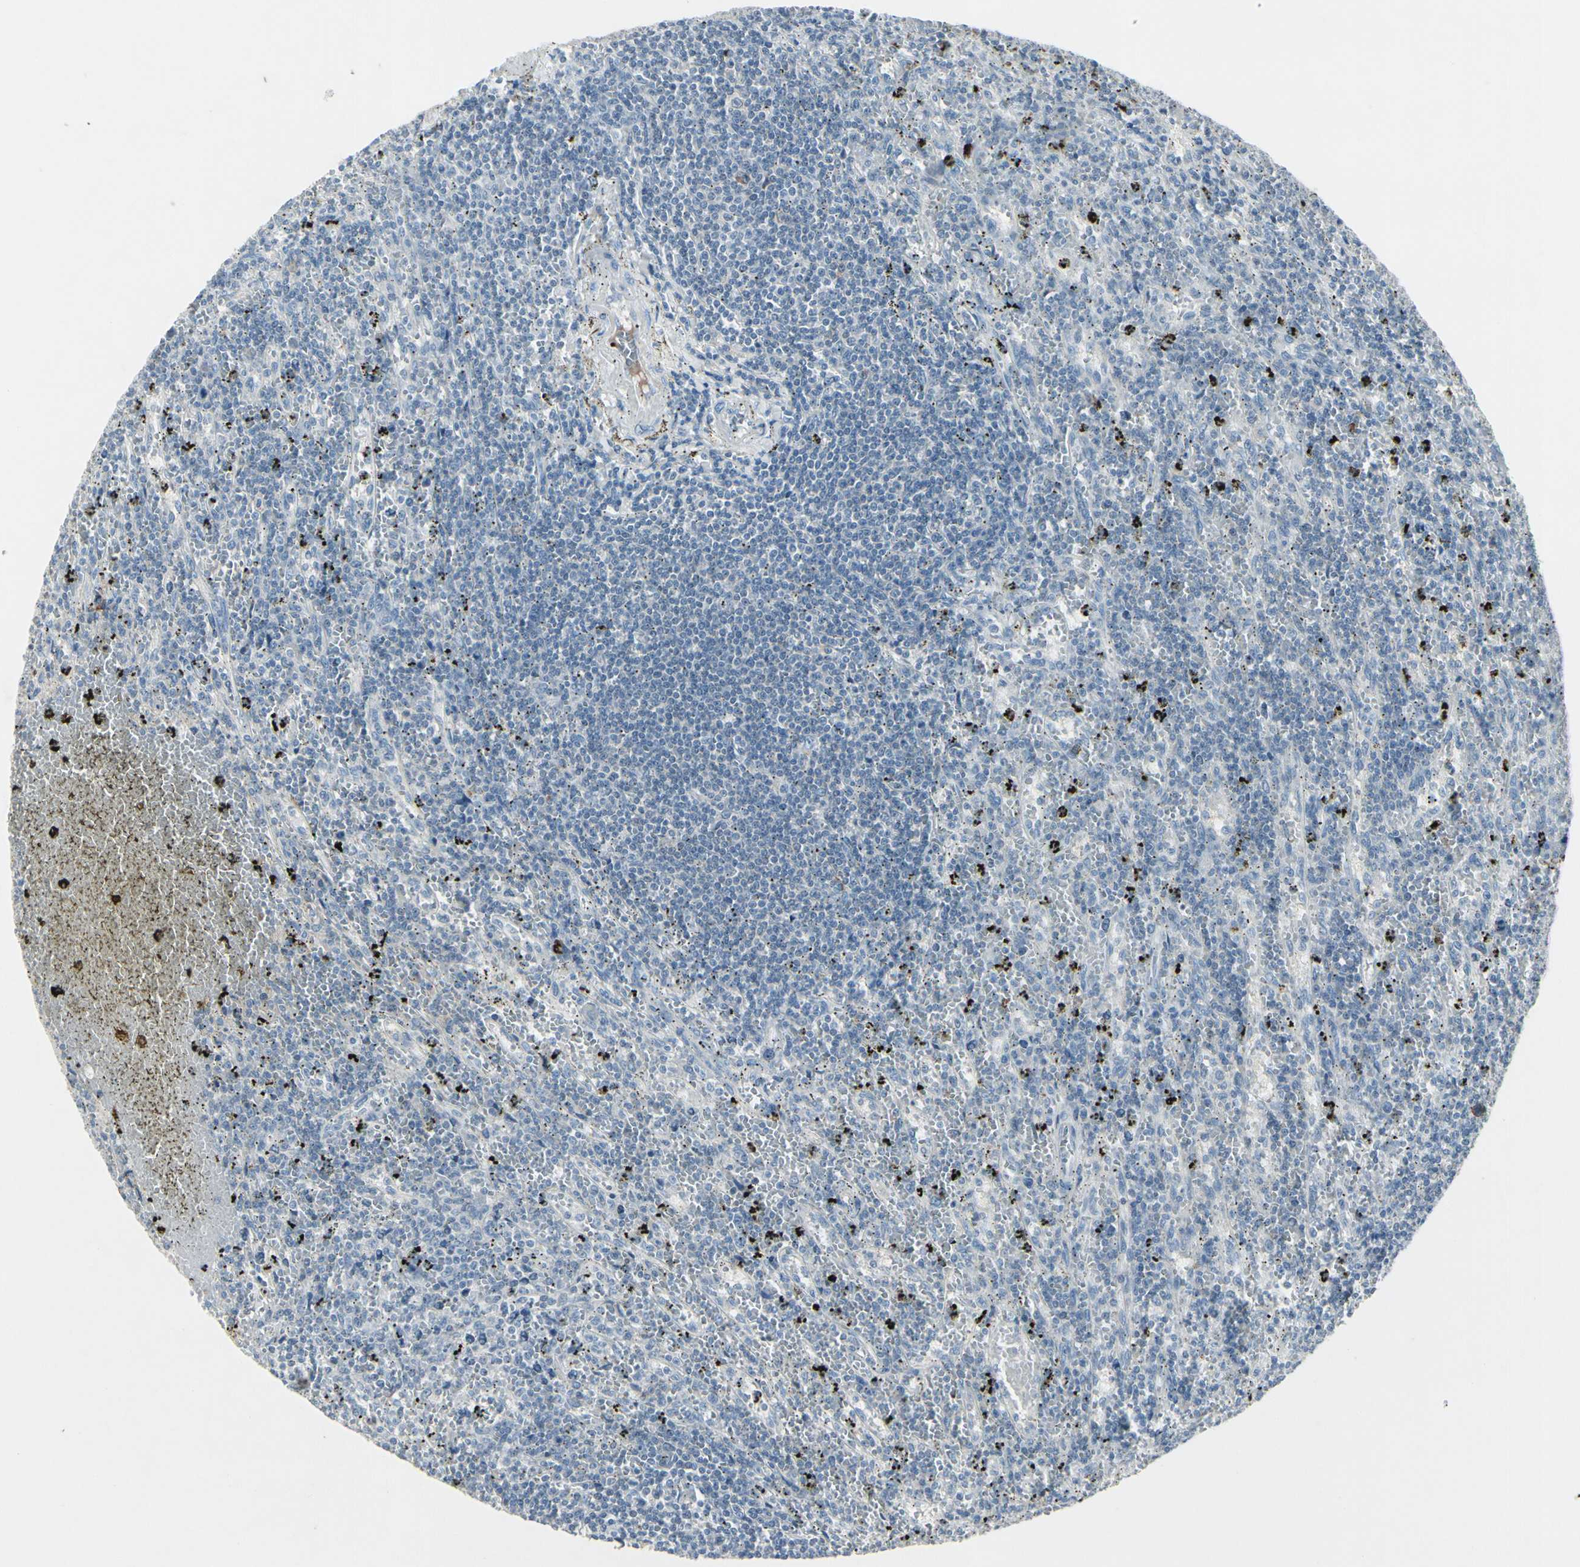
{"staining": {"intensity": "negative", "quantity": "none", "location": "none"}, "tissue": "lymphoma", "cell_type": "Tumor cells", "image_type": "cancer", "snomed": [{"axis": "morphology", "description": "Malignant lymphoma, non-Hodgkin's type, Low grade"}, {"axis": "topography", "description": "Spleen"}], "caption": "IHC of low-grade malignant lymphoma, non-Hodgkin's type exhibits no positivity in tumor cells.", "gene": "IGHM", "patient": {"sex": "male", "age": 76}}